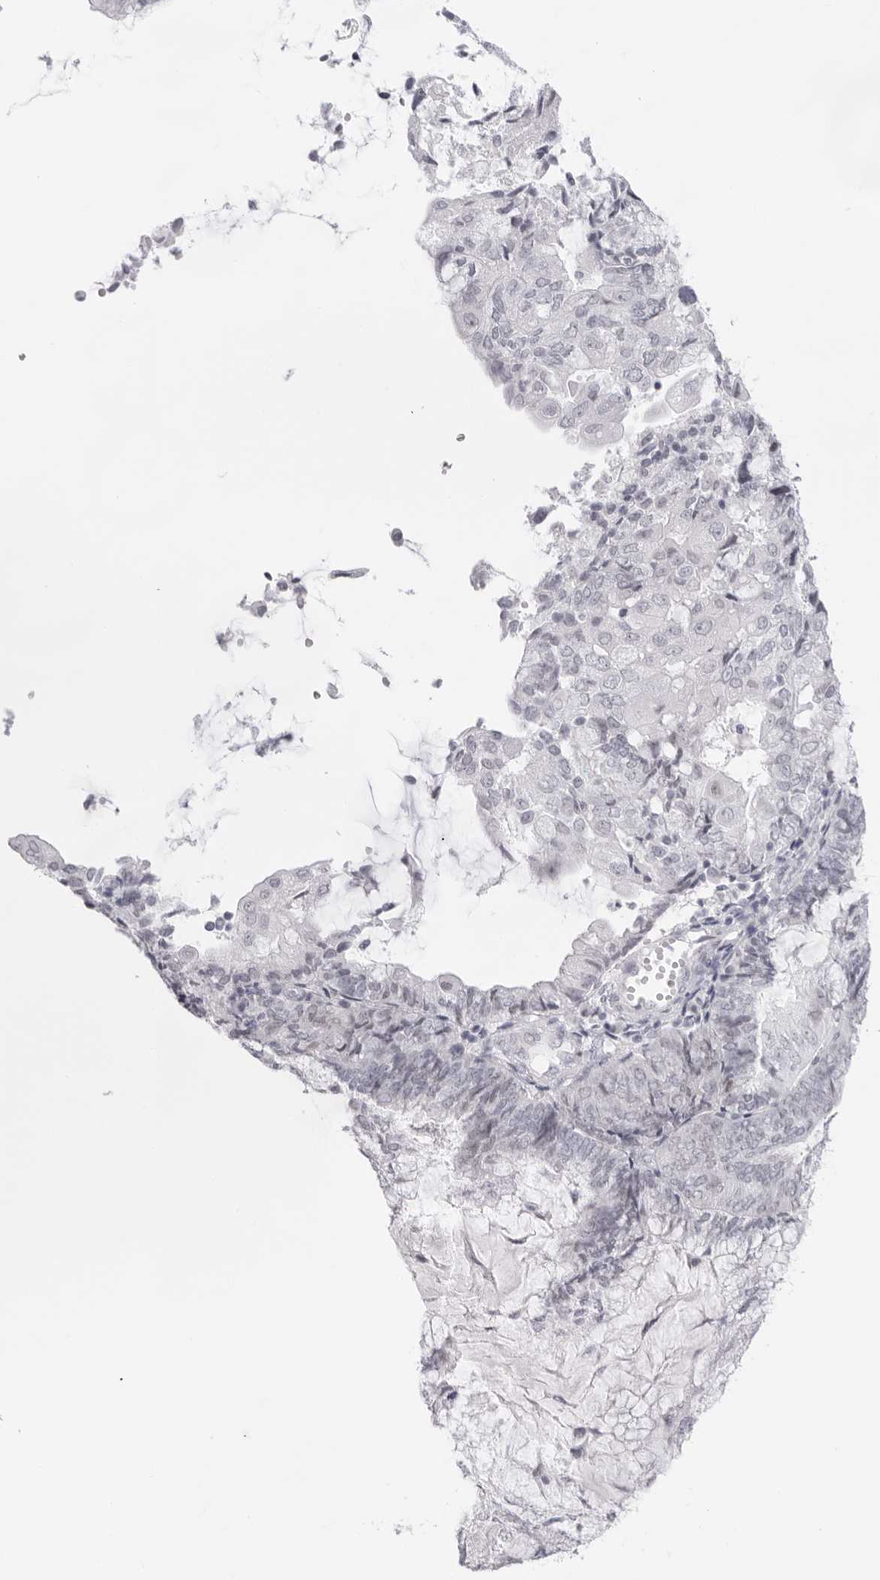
{"staining": {"intensity": "negative", "quantity": "none", "location": "none"}, "tissue": "endometrial cancer", "cell_type": "Tumor cells", "image_type": "cancer", "snomed": [{"axis": "morphology", "description": "Adenocarcinoma, NOS"}, {"axis": "topography", "description": "Endometrium"}], "caption": "This photomicrograph is of endometrial adenocarcinoma stained with immunohistochemistry to label a protein in brown with the nuclei are counter-stained blue. There is no staining in tumor cells.", "gene": "KLK12", "patient": {"sex": "female", "age": 81}}